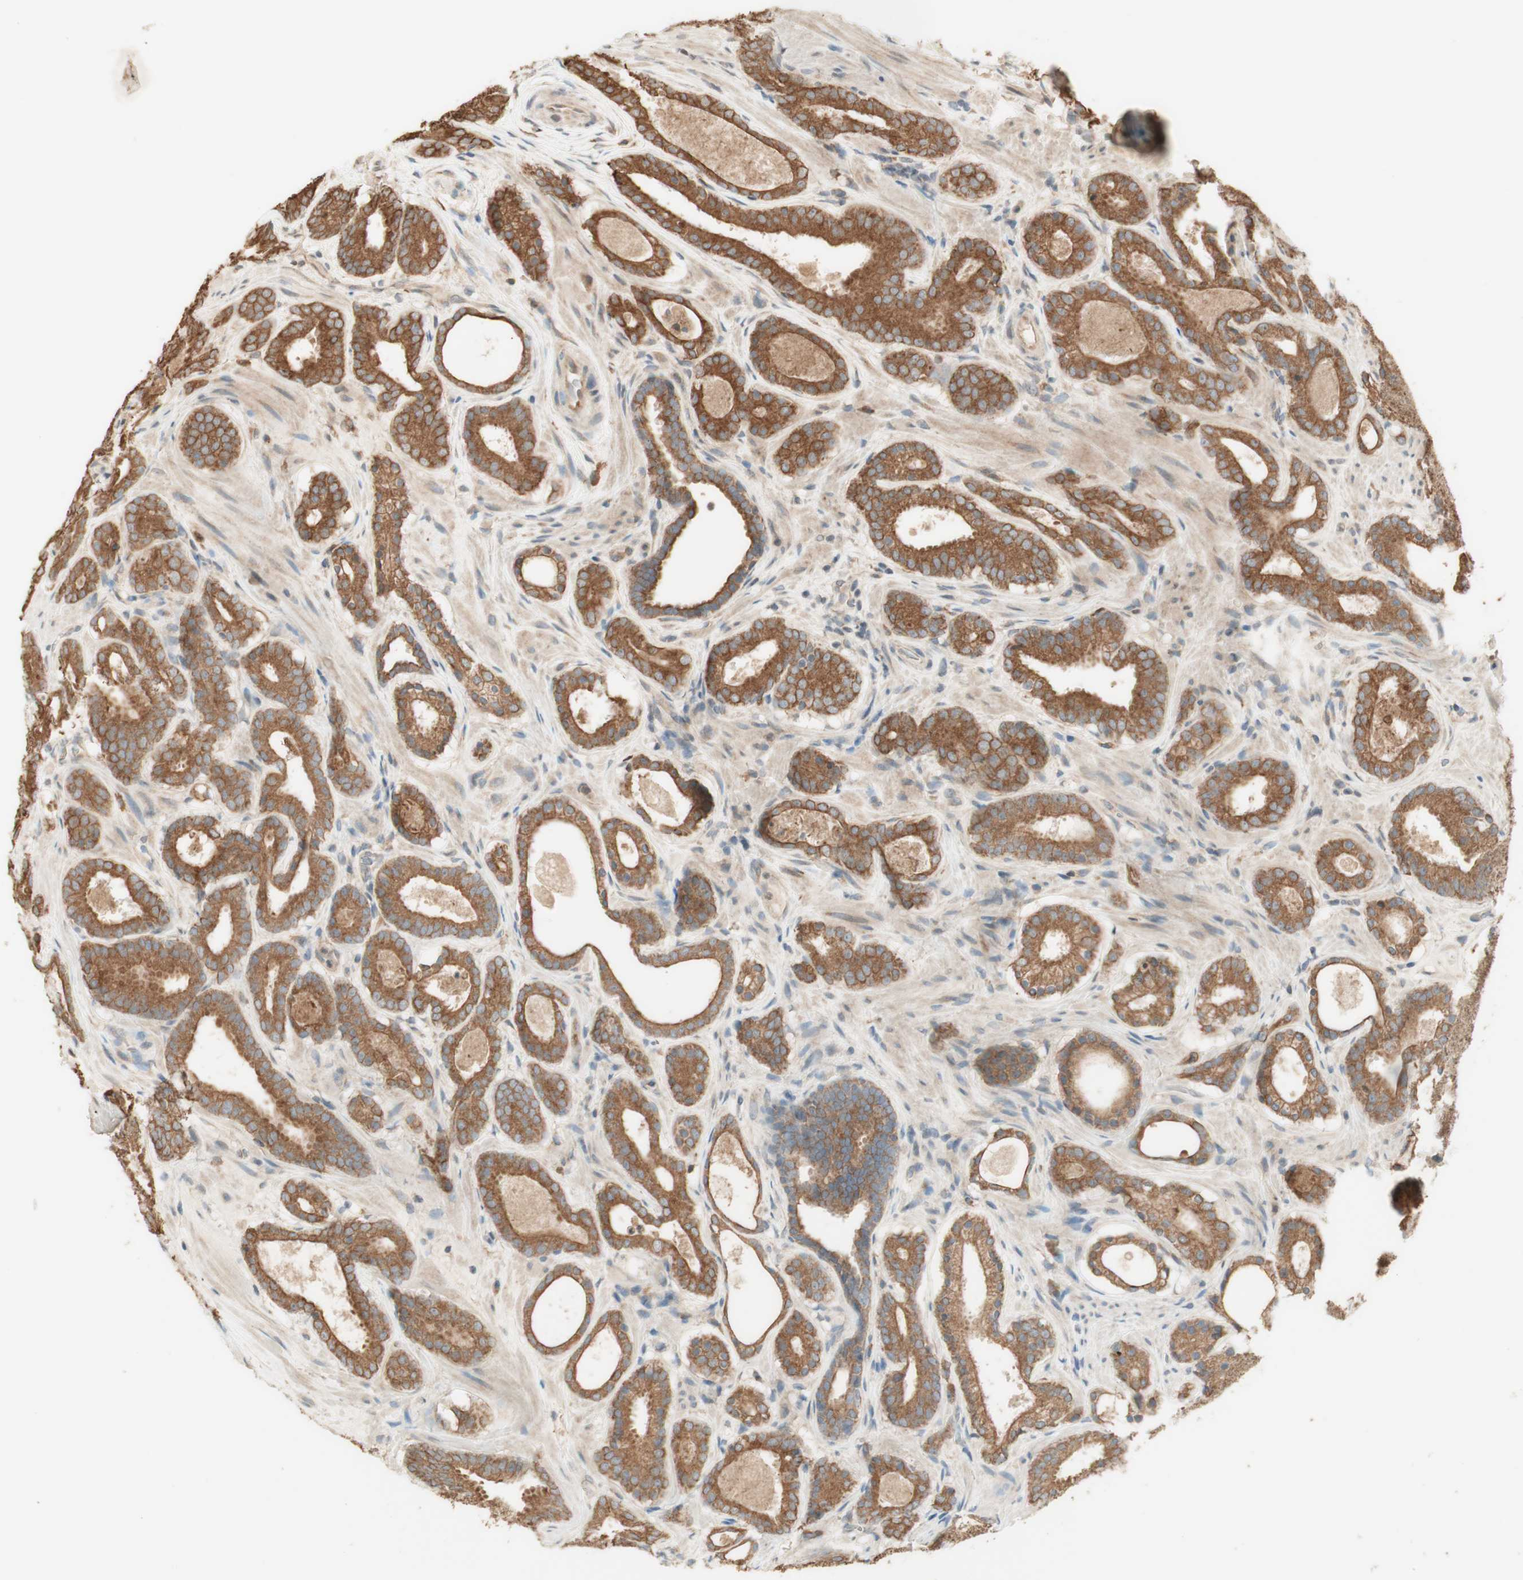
{"staining": {"intensity": "strong", "quantity": ">75%", "location": "cytoplasmic/membranous"}, "tissue": "prostate cancer", "cell_type": "Tumor cells", "image_type": "cancer", "snomed": [{"axis": "morphology", "description": "Adenocarcinoma, Low grade"}, {"axis": "topography", "description": "Prostate"}], "caption": "Brown immunohistochemical staining in human prostate cancer (adenocarcinoma (low-grade)) demonstrates strong cytoplasmic/membranous positivity in approximately >75% of tumor cells.", "gene": "CLCN2", "patient": {"sex": "male", "age": 69}}